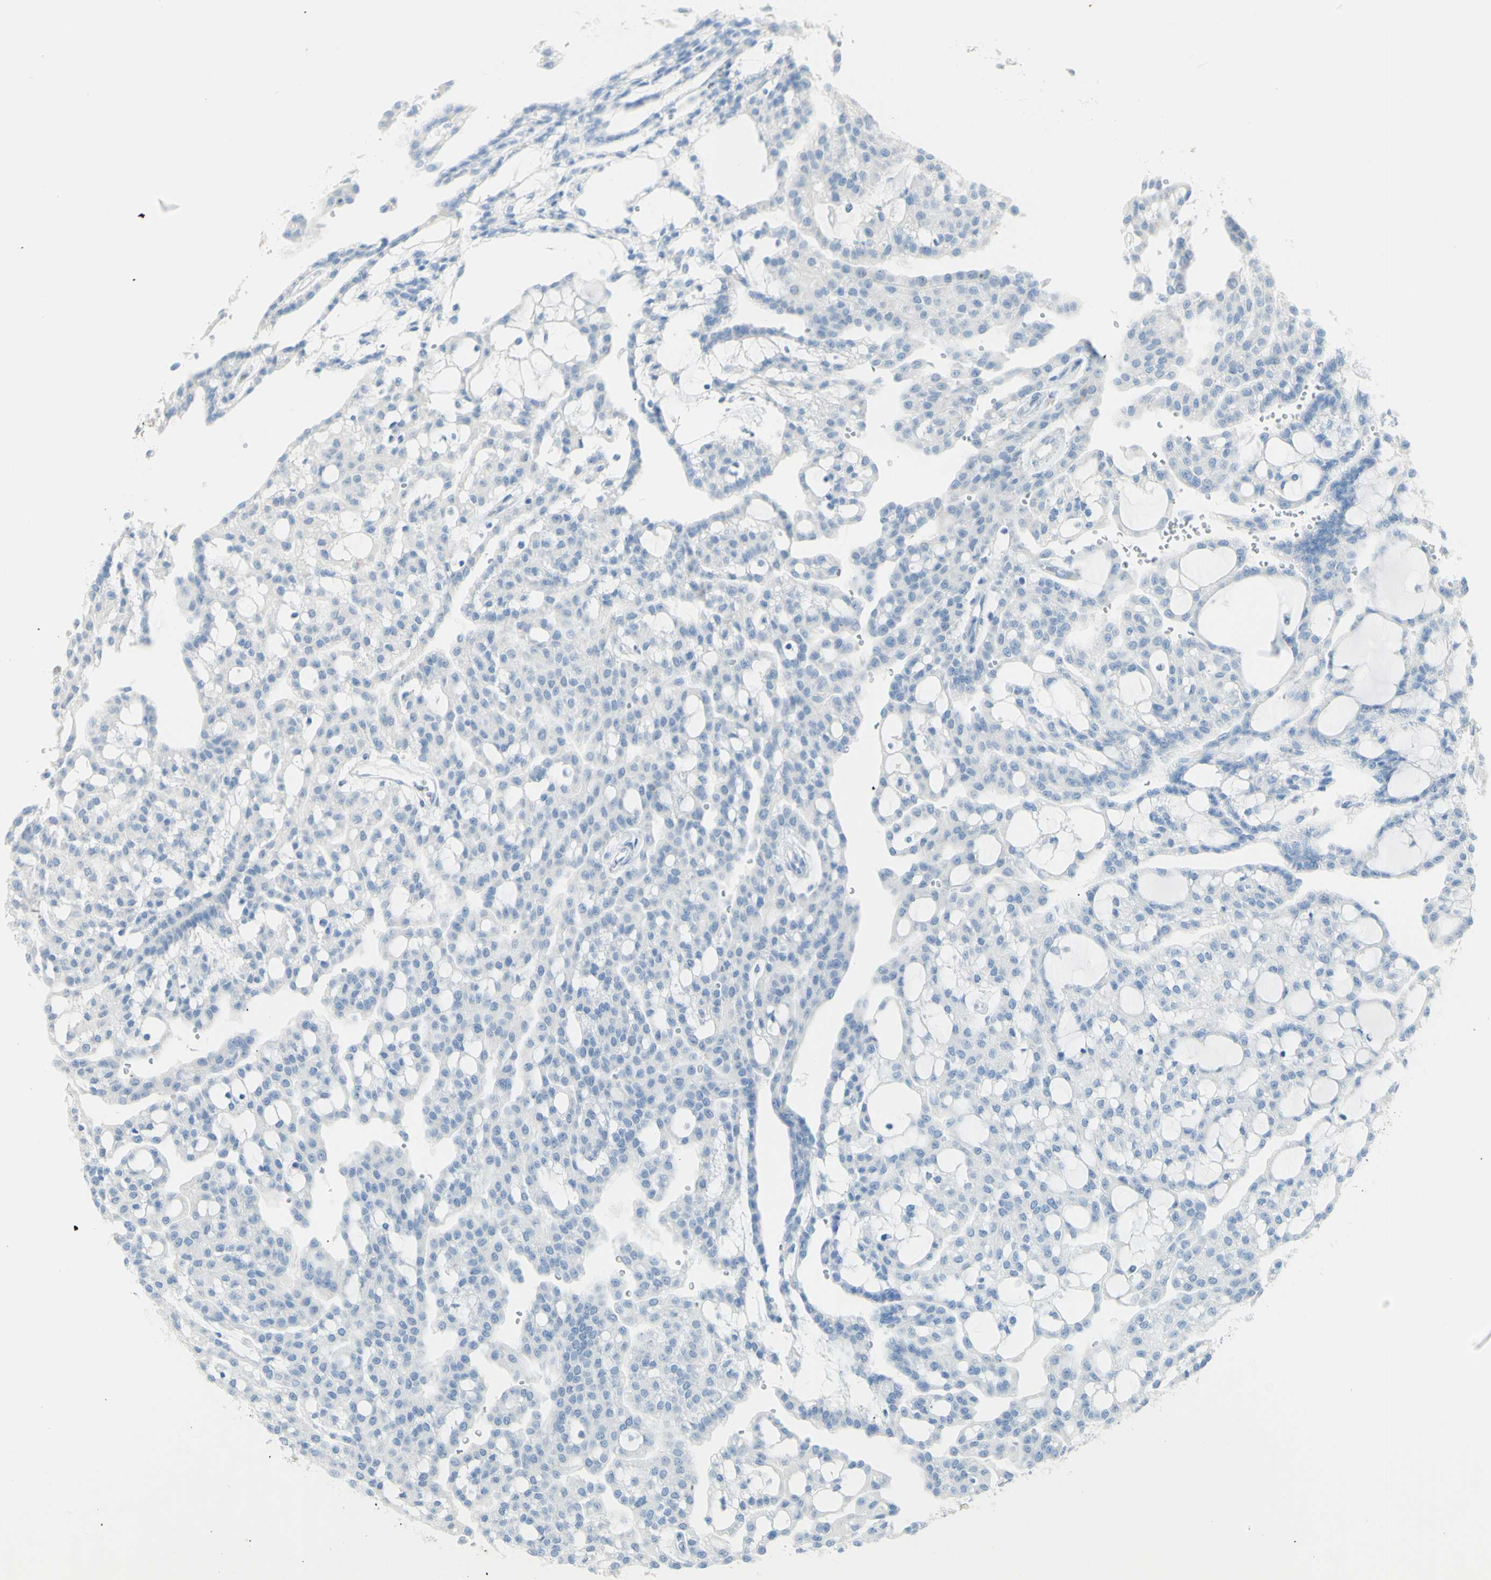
{"staining": {"intensity": "negative", "quantity": "none", "location": "none"}, "tissue": "renal cancer", "cell_type": "Tumor cells", "image_type": "cancer", "snomed": [{"axis": "morphology", "description": "Adenocarcinoma, NOS"}, {"axis": "topography", "description": "Kidney"}], "caption": "The IHC image has no significant expression in tumor cells of renal adenocarcinoma tissue.", "gene": "LETM1", "patient": {"sex": "male", "age": 63}}